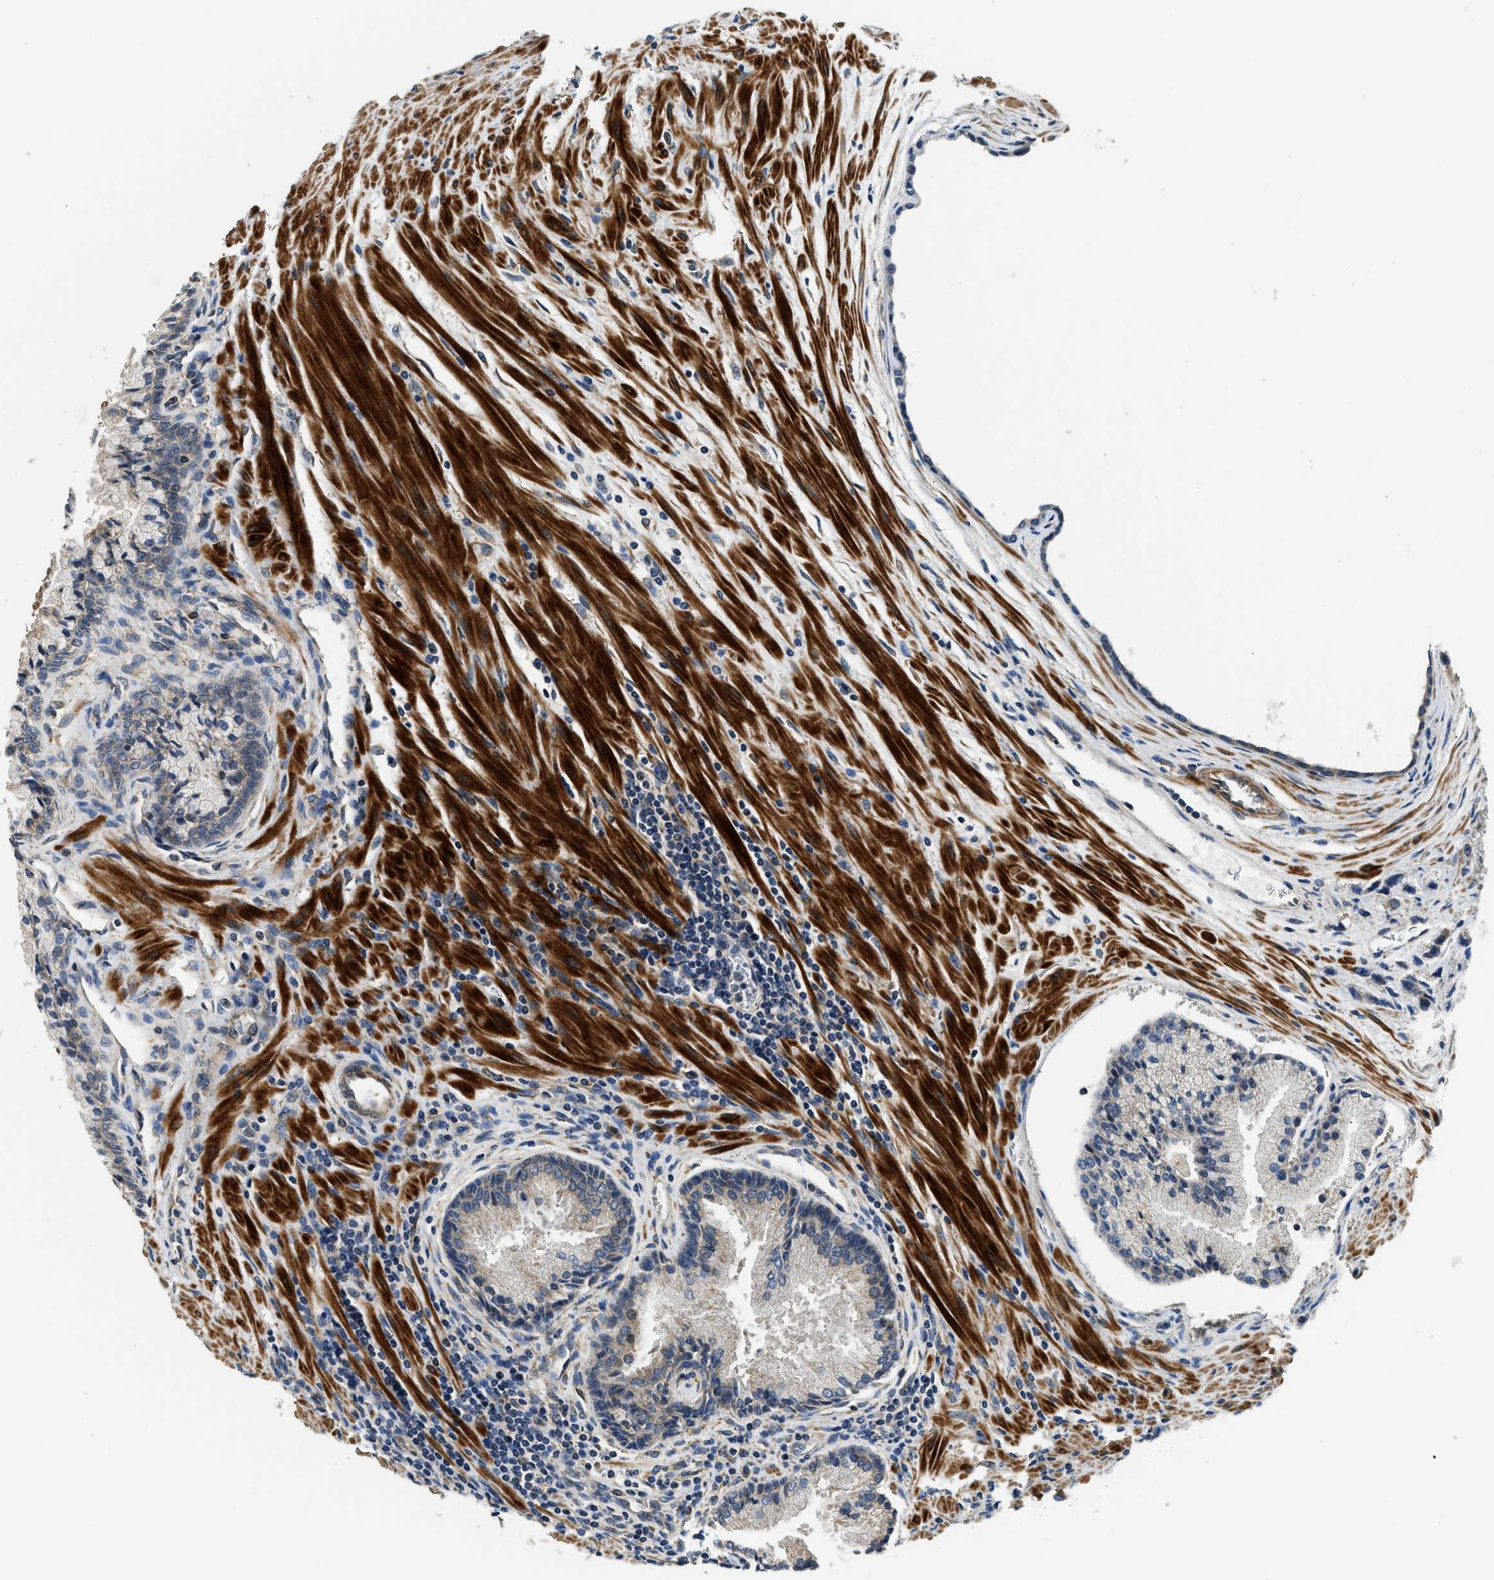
{"staining": {"intensity": "weak", "quantity": "25%-75%", "location": "cytoplasmic/membranous"}, "tissue": "prostate cancer", "cell_type": "Tumor cells", "image_type": "cancer", "snomed": [{"axis": "morphology", "description": "Adenocarcinoma, High grade"}, {"axis": "topography", "description": "Prostate"}], "caption": "Approximately 25%-75% of tumor cells in human prostate cancer (adenocarcinoma (high-grade)) demonstrate weak cytoplasmic/membranous protein expression as visualized by brown immunohistochemical staining.", "gene": "ALOX12", "patient": {"sex": "male", "age": 58}}